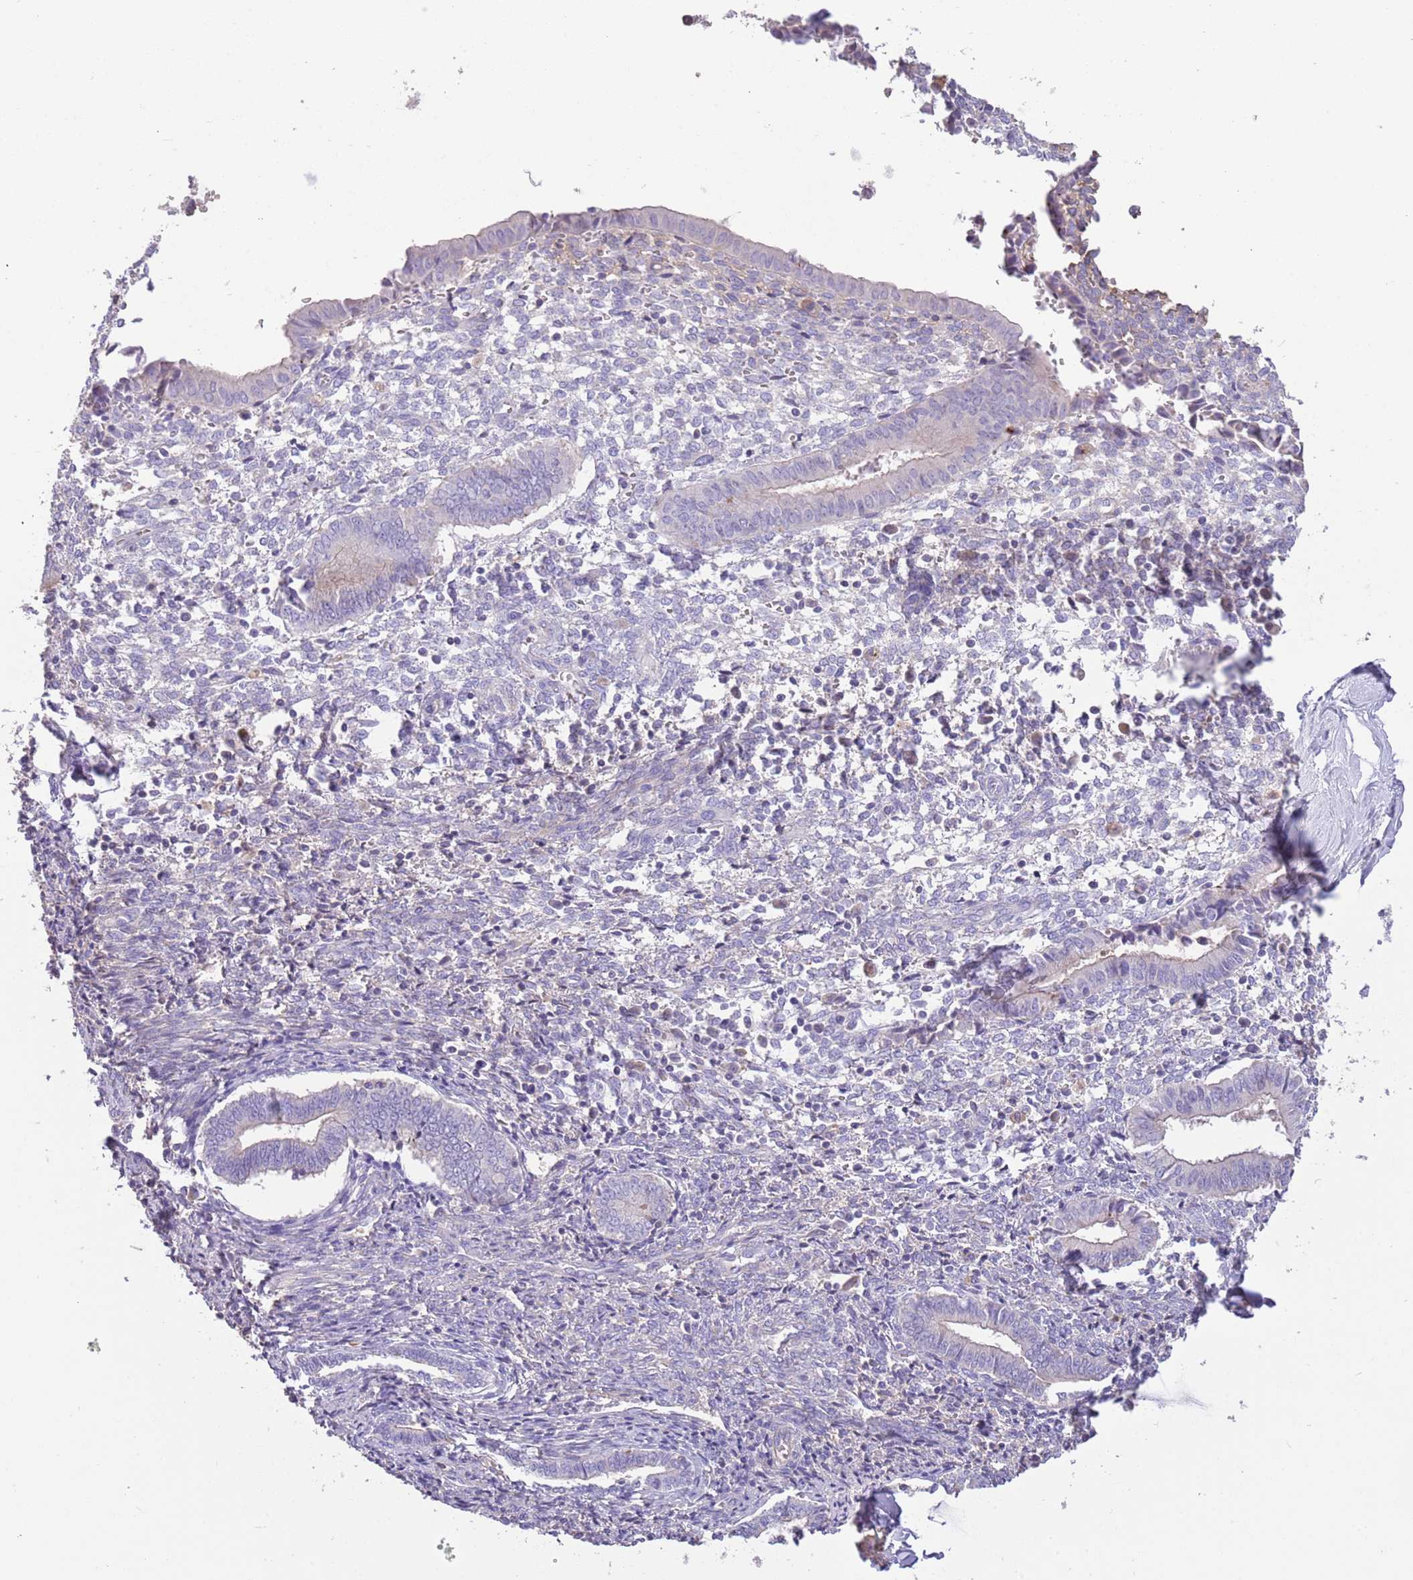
{"staining": {"intensity": "negative", "quantity": "none", "location": "none"}, "tissue": "endometrium", "cell_type": "Cells in endometrial stroma", "image_type": "normal", "snomed": [{"axis": "morphology", "description": "Normal tissue, NOS"}, {"axis": "topography", "description": "Other"}, {"axis": "topography", "description": "Endometrium"}], "caption": "Immunohistochemistry of normal endometrium demonstrates no expression in cells in endometrial stroma.", "gene": "SFTPA1", "patient": {"sex": "female", "age": 44}}